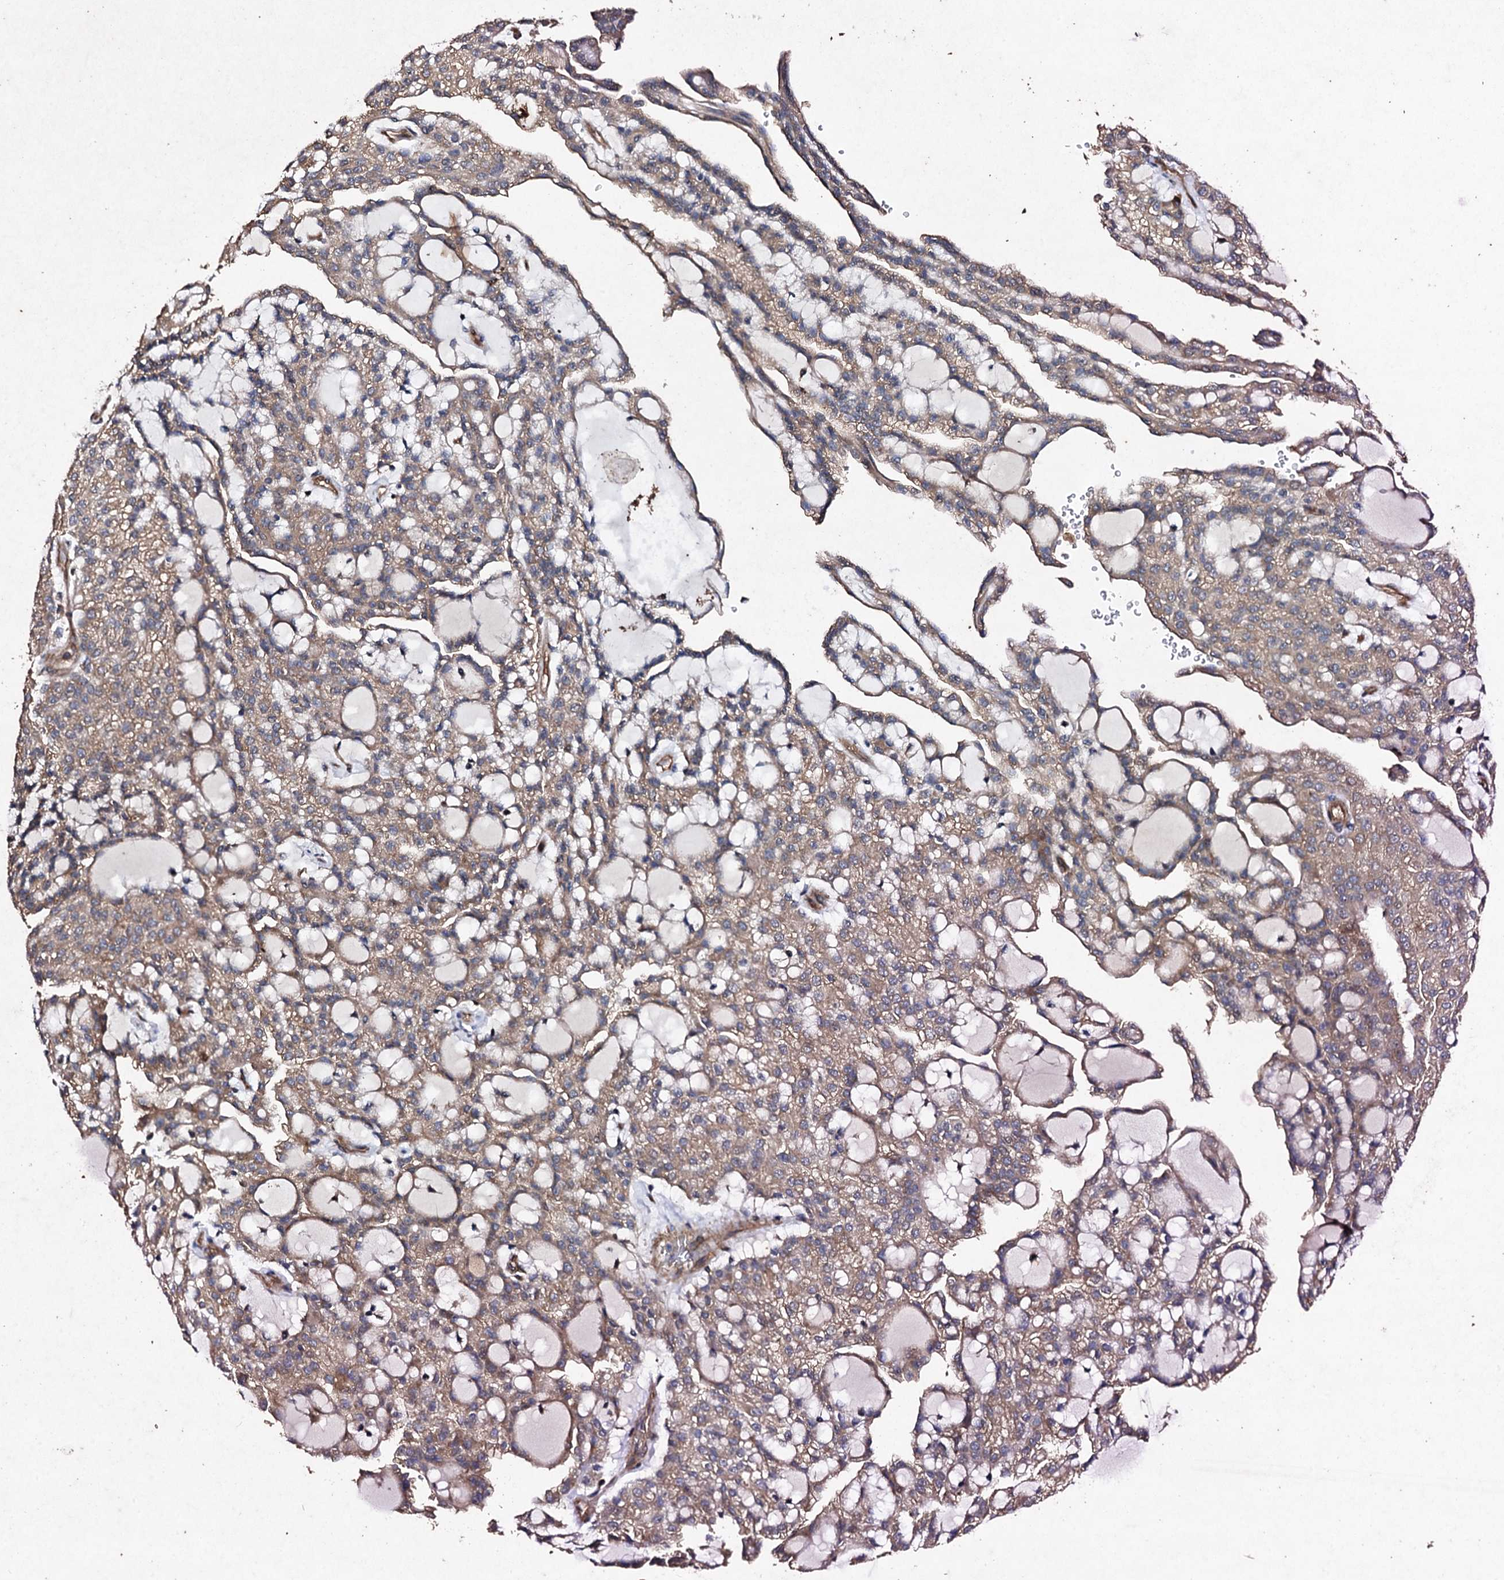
{"staining": {"intensity": "moderate", "quantity": ">75%", "location": "cytoplasmic/membranous"}, "tissue": "renal cancer", "cell_type": "Tumor cells", "image_type": "cancer", "snomed": [{"axis": "morphology", "description": "Adenocarcinoma, NOS"}, {"axis": "topography", "description": "Kidney"}], "caption": "Protein analysis of renal adenocarcinoma tissue exhibits moderate cytoplasmic/membranous positivity in about >75% of tumor cells.", "gene": "MOCOS", "patient": {"sex": "male", "age": 63}}